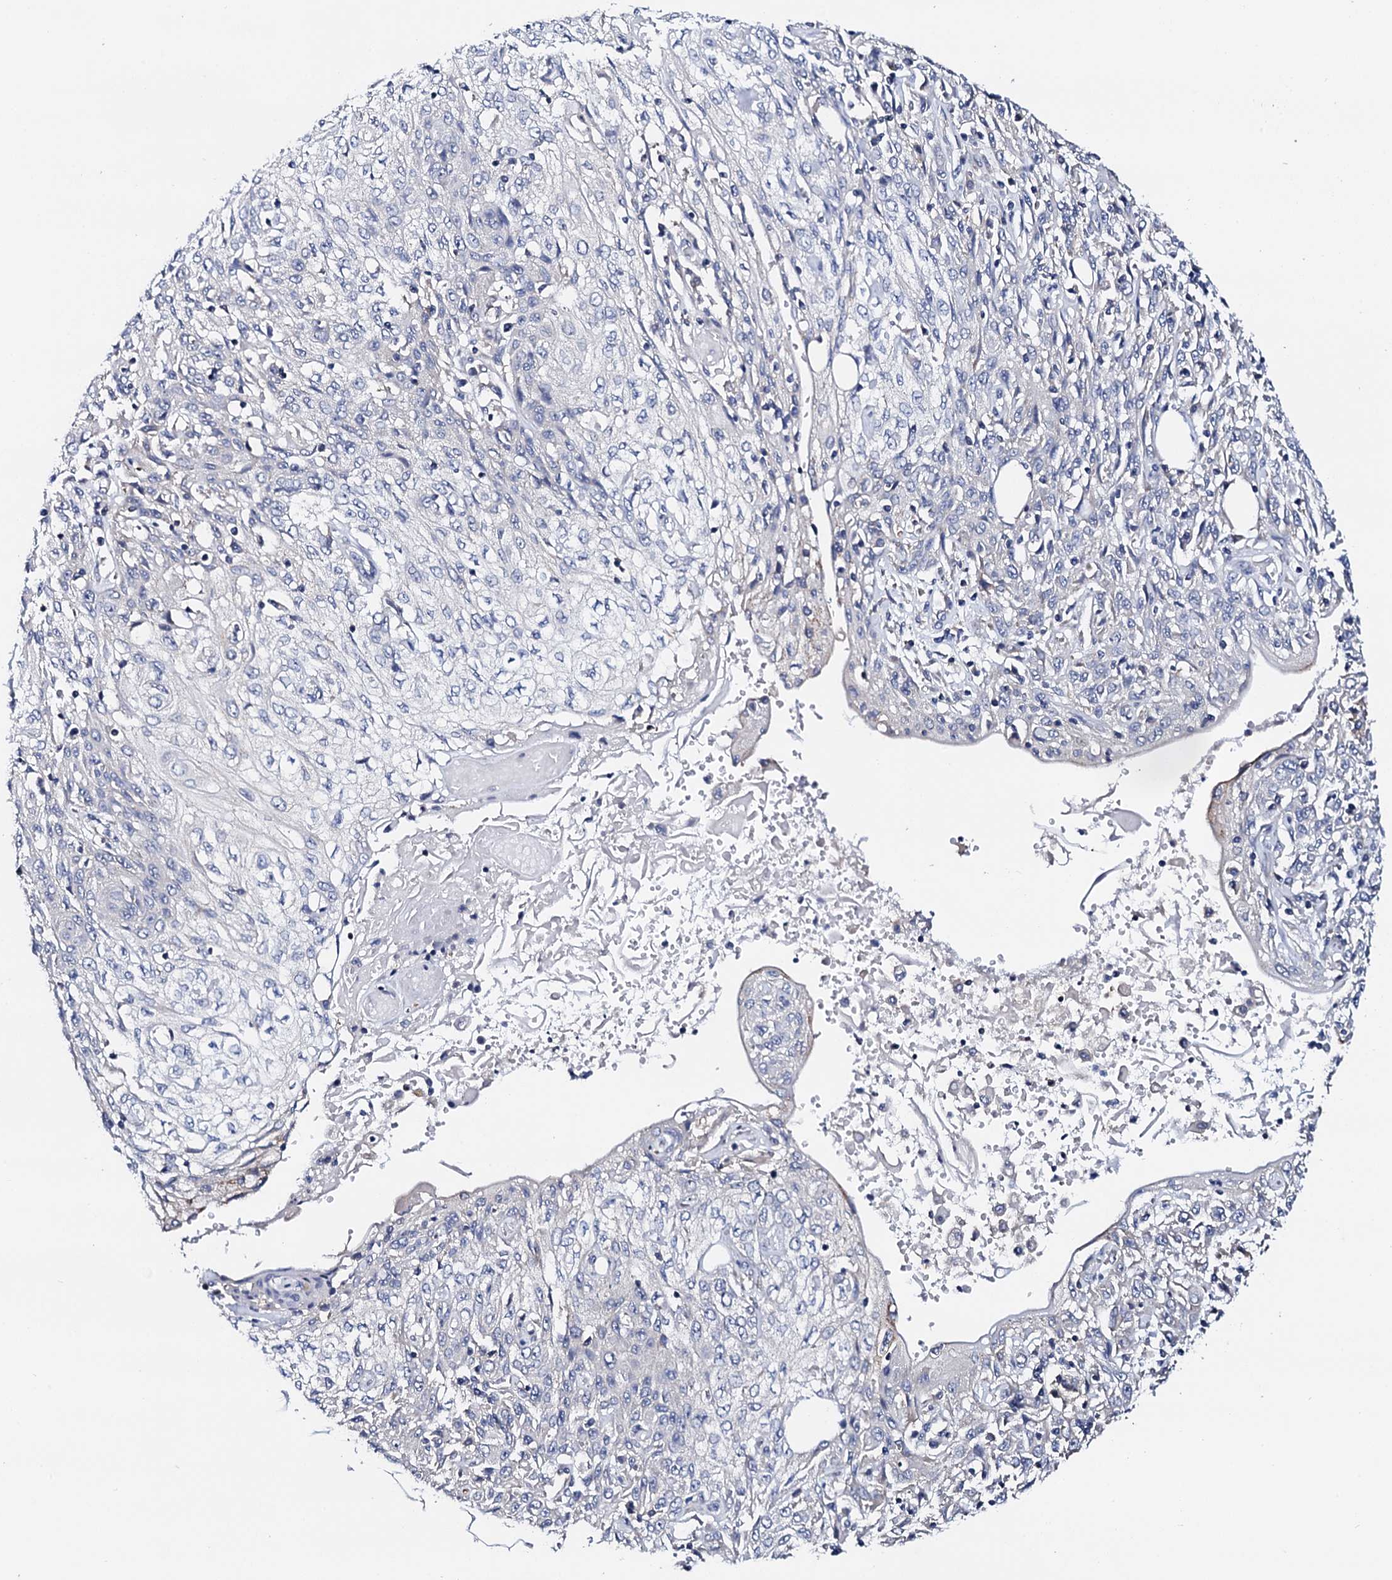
{"staining": {"intensity": "negative", "quantity": "none", "location": "none"}, "tissue": "skin cancer", "cell_type": "Tumor cells", "image_type": "cancer", "snomed": [{"axis": "morphology", "description": "Squamous cell carcinoma, NOS"}, {"axis": "morphology", "description": "Squamous cell carcinoma, metastatic, NOS"}, {"axis": "topography", "description": "Skin"}, {"axis": "topography", "description": "Lymph node"}], "caption": "Tumor cells are negative for protein expression in human skin metastatic squamous cell carcinoma.", "gene": "NUP58", "patient": {"sex": "male", "age": 75}}